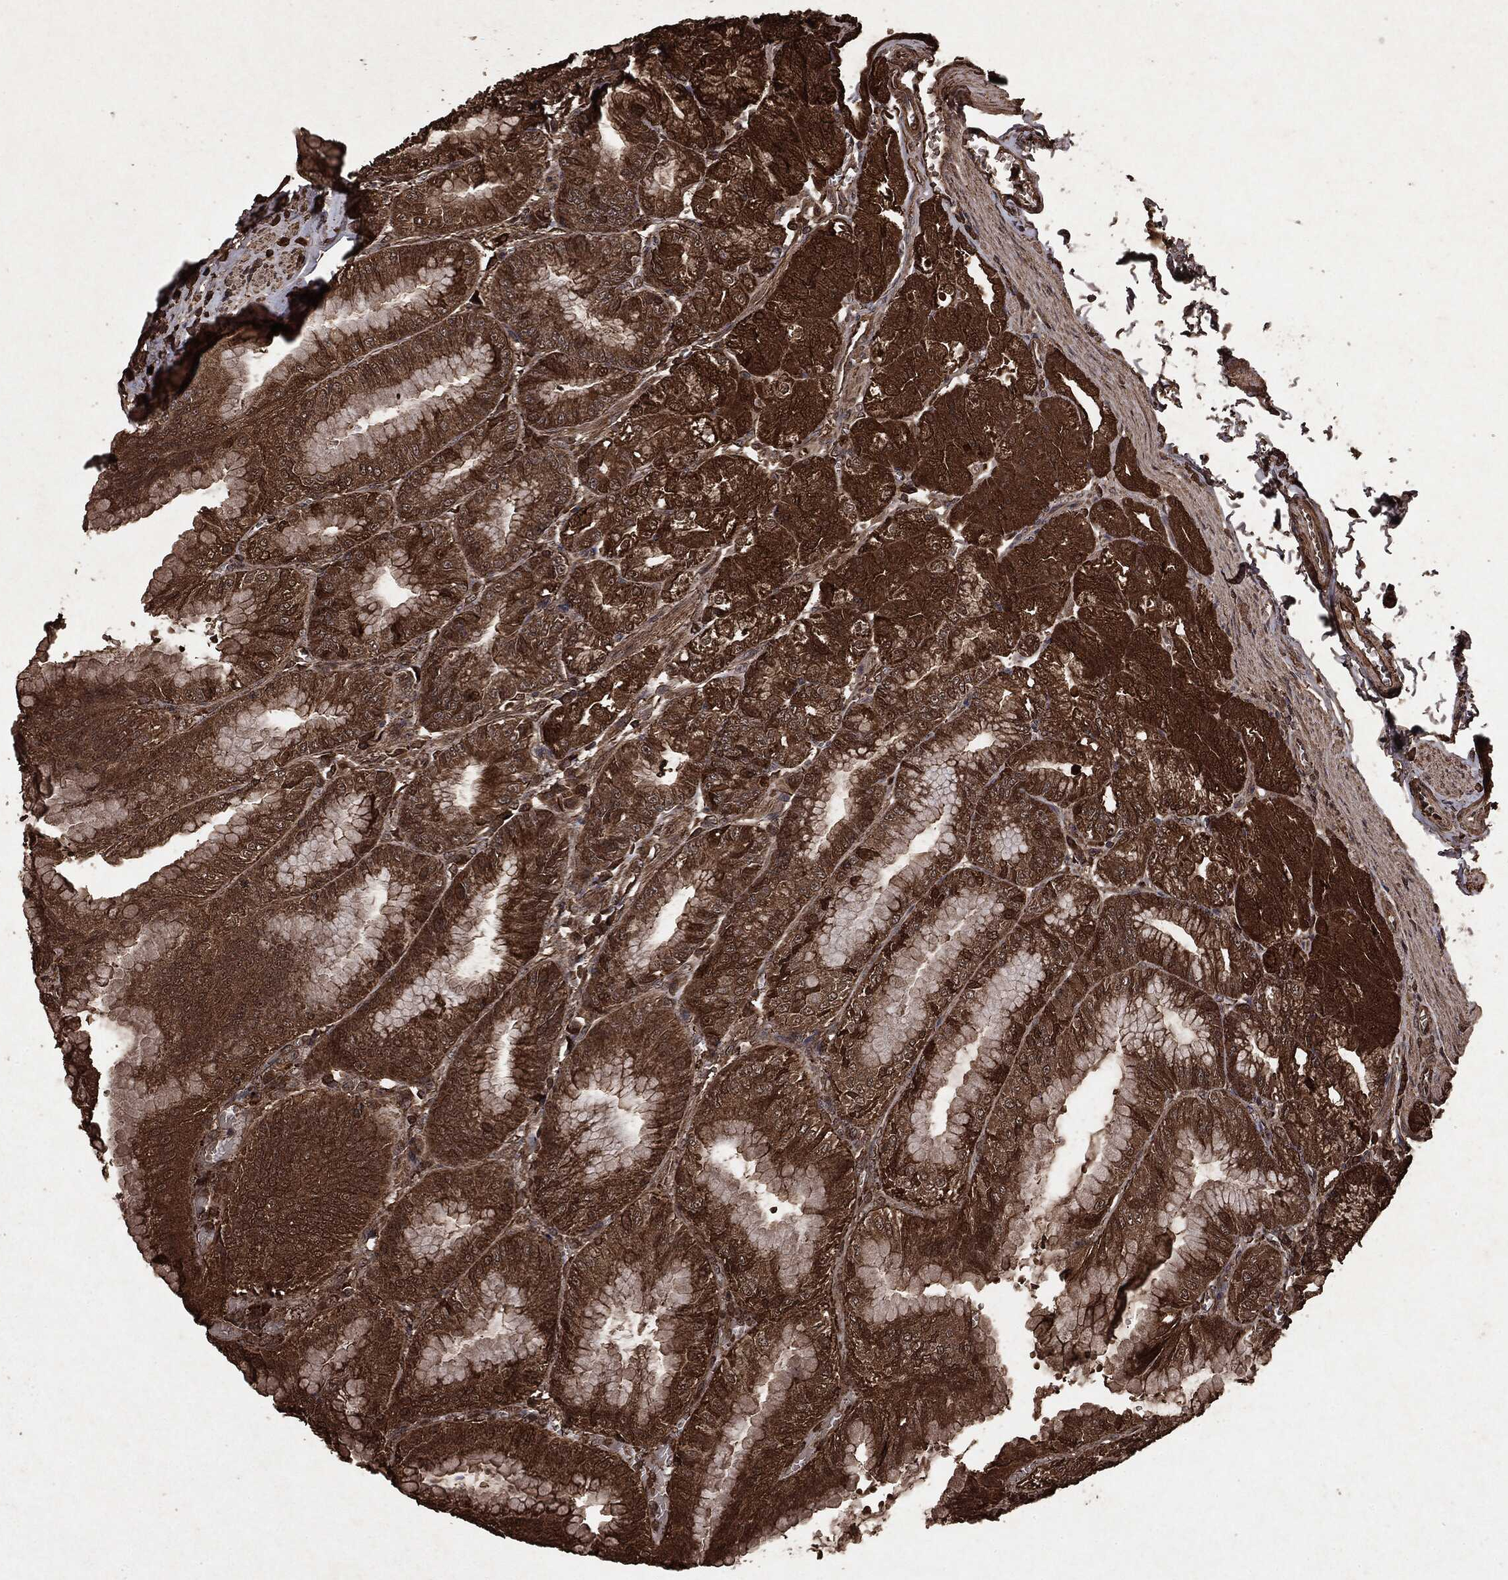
{"staining": {"intensity": "strong", "quantity": ">75%", "location": "cytoplasmic/membranous"}, "tissue": "stomach", "cell_type": "Glandular cells", "image_type": "normal", "snomed": [{"axis": "morphology", "description": "Normal tissue, NOS"}, {"axis": "topography", "description": "Stomach"}], "caption": "Immunohistochemical staining of normal stomach demonstrates high levels of strong cytoplasmic/membranous staining in approximately >75% of glandular cells. (DAB IHC with brightfield microscopy, high magnification).", "gene": "ARAF", "patient": {"sex": "male", "age": 71}}